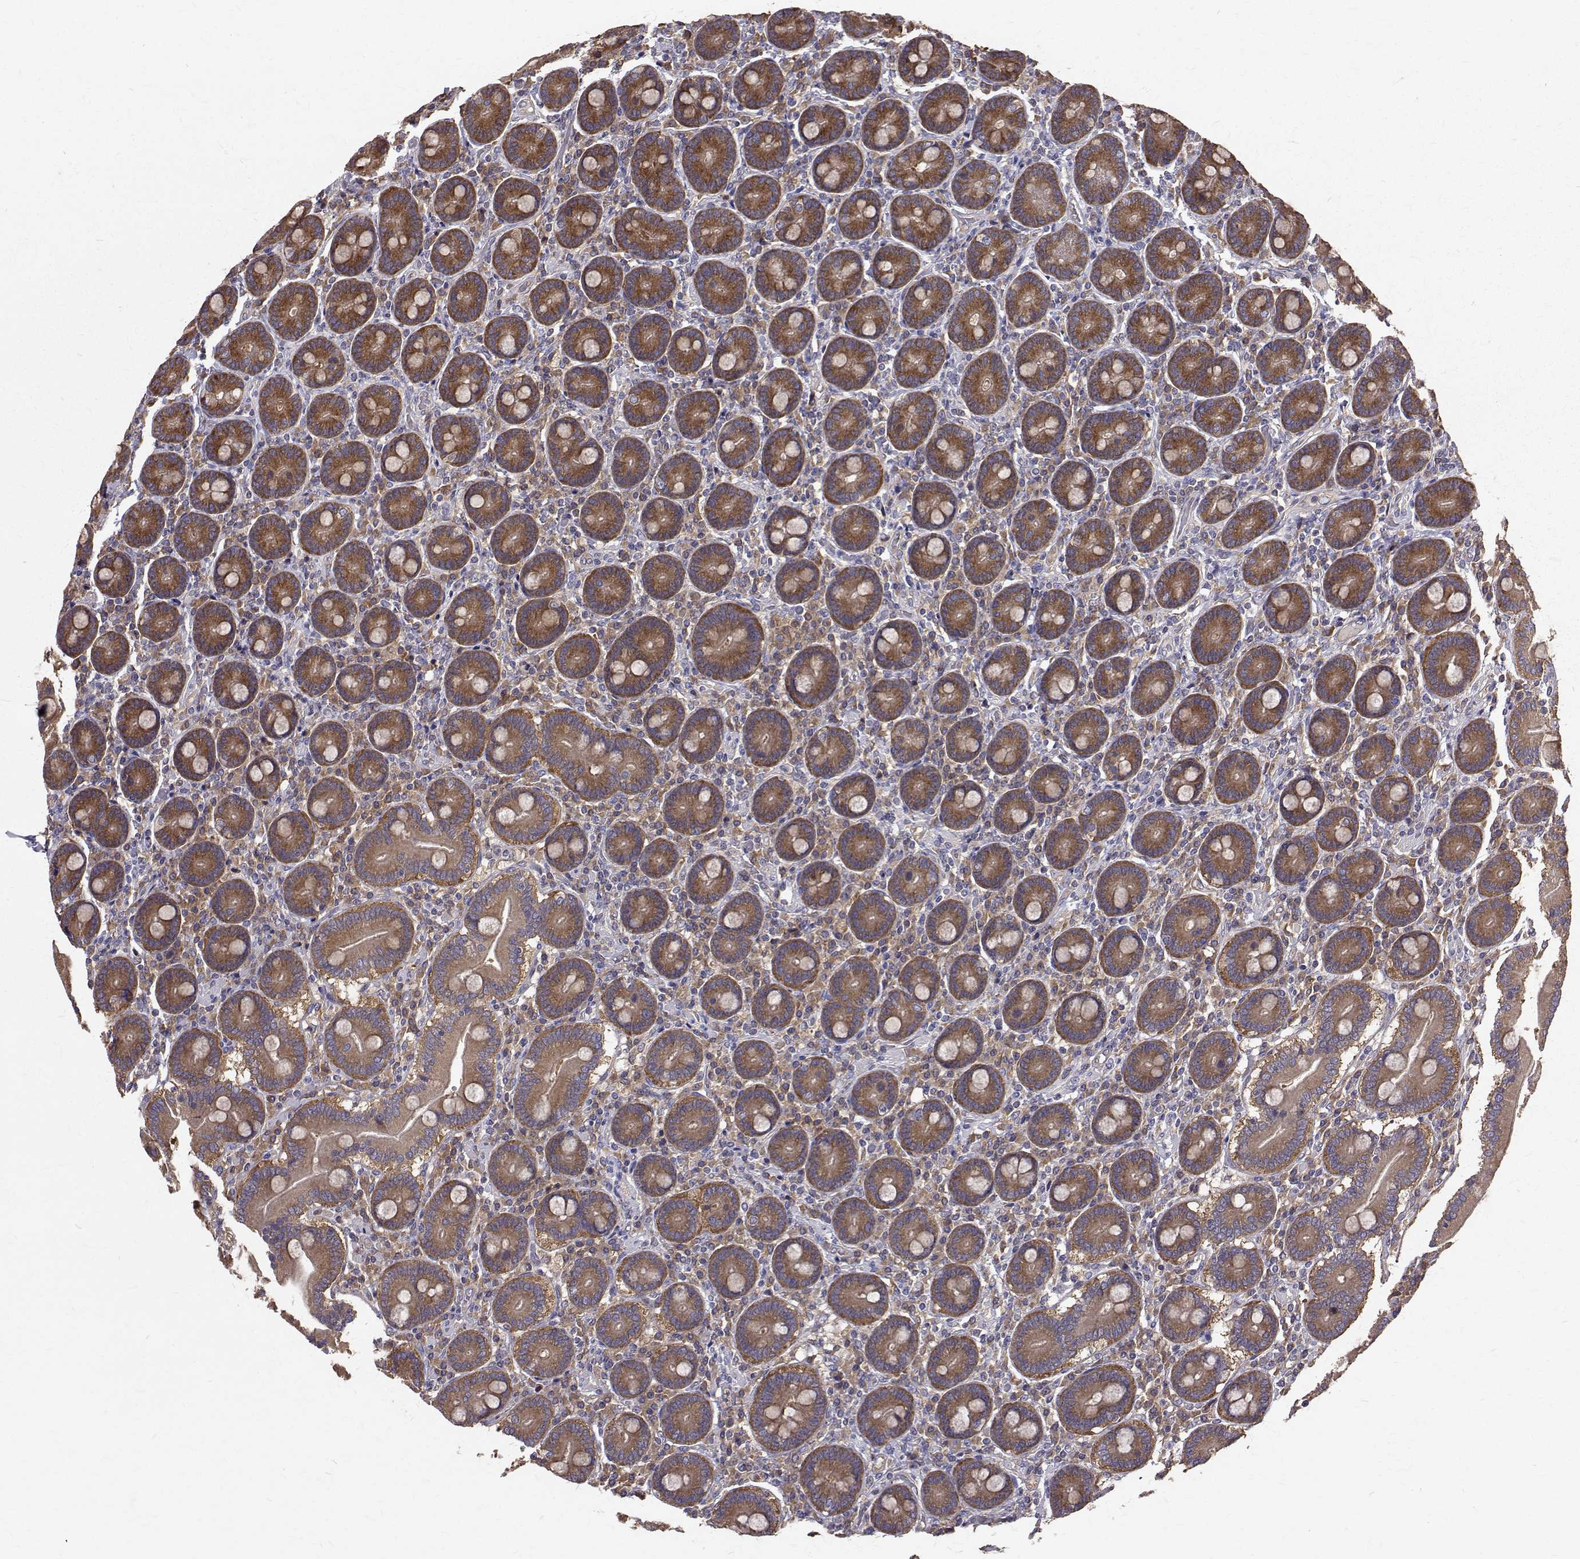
{"staining": {"intensity": "moderate", "quantity": ">75%", "location": "cytoplasmic/membranous"}, "tissue": "duodenum", "cell_type": "Glandular cells", "image_type": "normal", "snomed": [{"axis": "morphology", "description": "Normal tissue, NOS"}, {"axis": "topography", "description": "Duodenum"}], "caption": "Immunohistochemical staining of normal duodenum displays >75% levels of moderate cytoplasmic/membranous protein staining in approximately >75% of glandular cells. (brown staining indicates protein expression, while blue staining denotes nuclei).", "gene": "FARSB", "patient": {"sex": "female", "age": 62}}